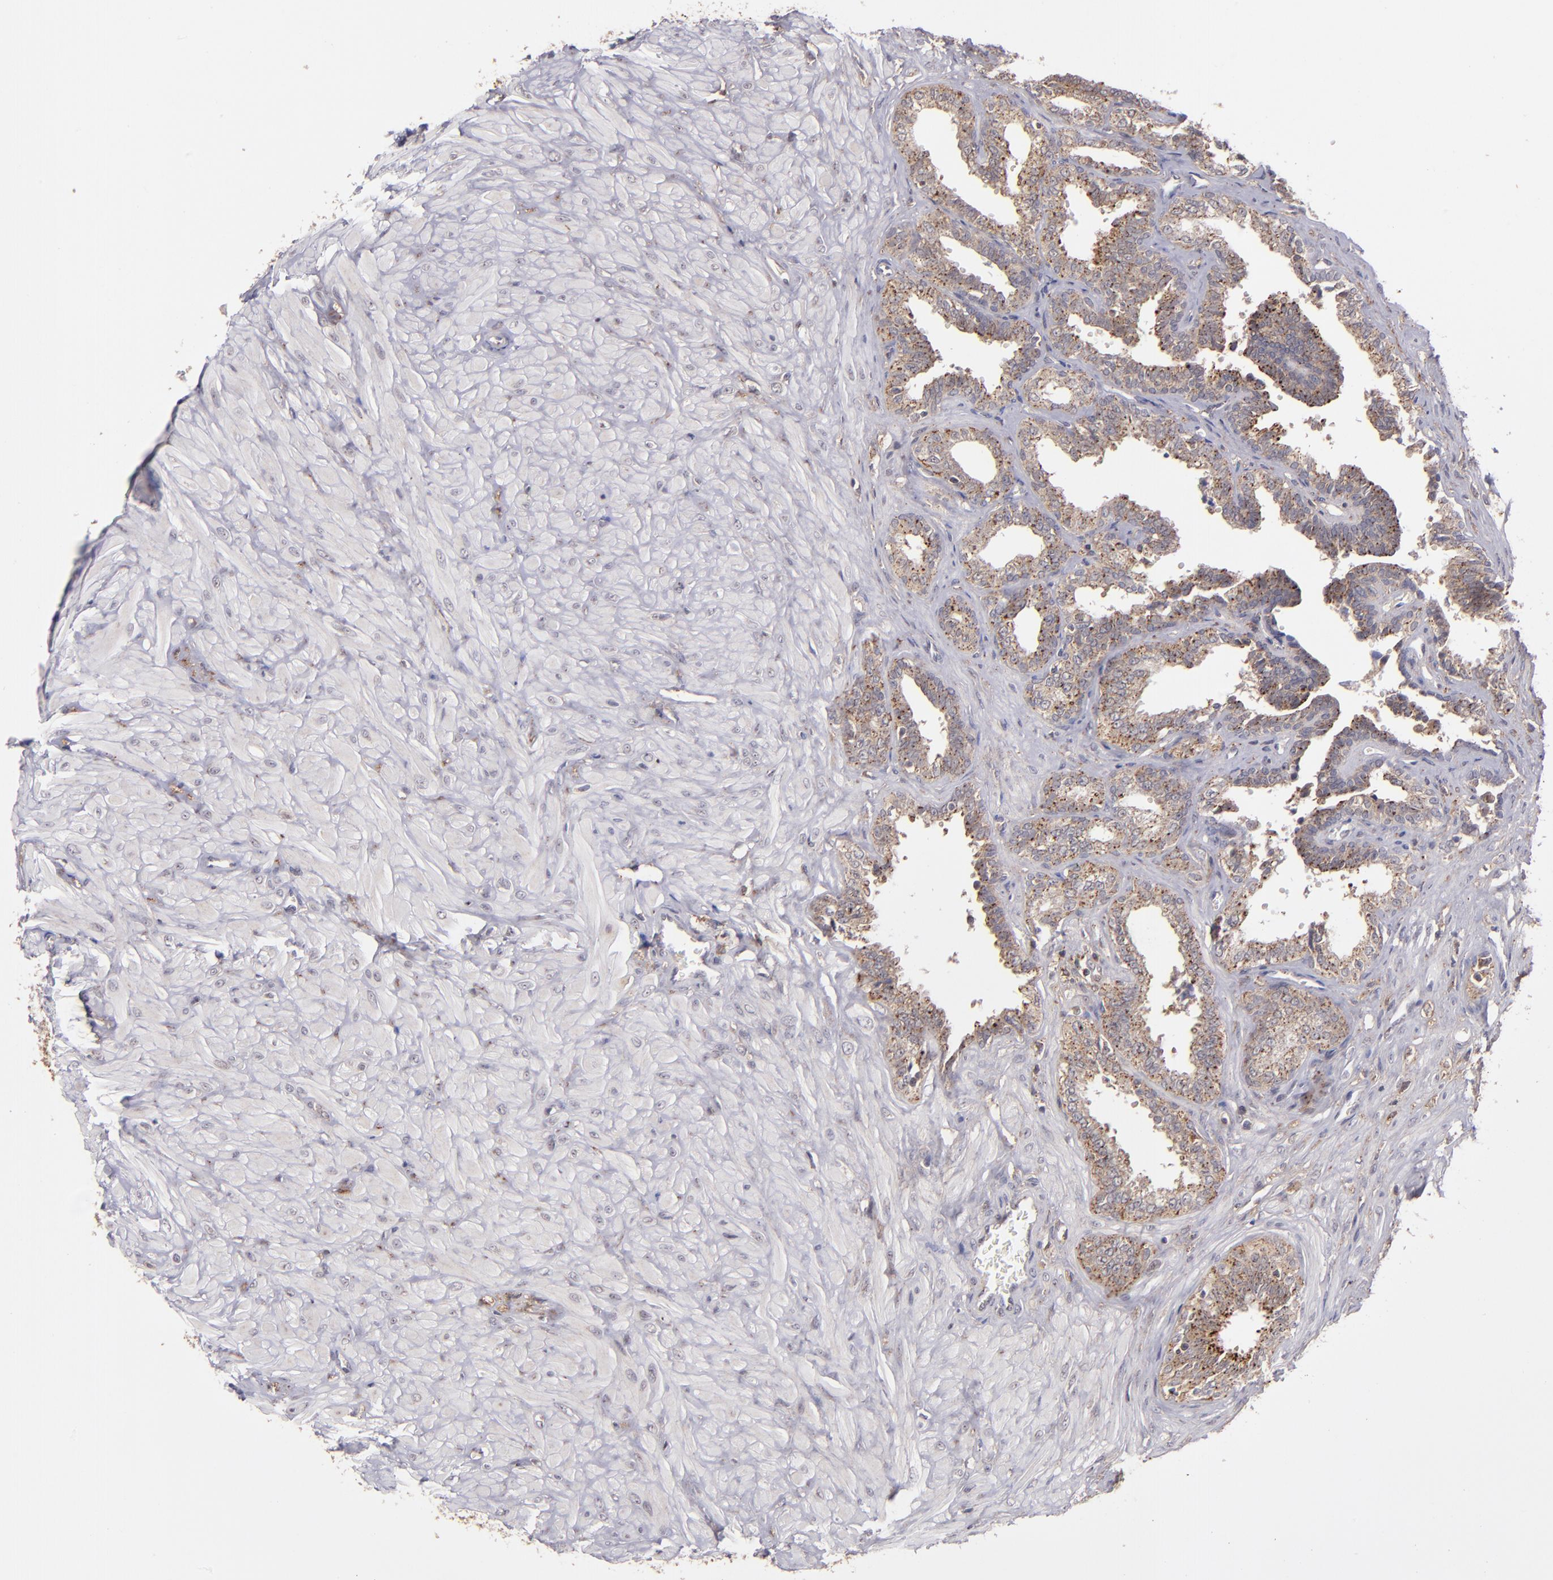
{"staining": {"intensity": "moderate", "quantity": "25%-75%", "location": "cytoplasmic/membranous"}, "tissue": "seminal vesicle", "cell_type": "Glandular cells", "image_type": "normal", "snomed": [{"axis": "morphology", "description": "Normal tissue, NOS"}, {"axis": "topography", "description": "Seminal veicle"}], "caption": "Immunohistochemical staining of normal human seminal vesicle displays moderate cytoplasmic/membranous protein staining in about 25%-75% of glandular cells.", "gene": "ZFYVE1", "patient": {"sex": "male", "age": 26}}